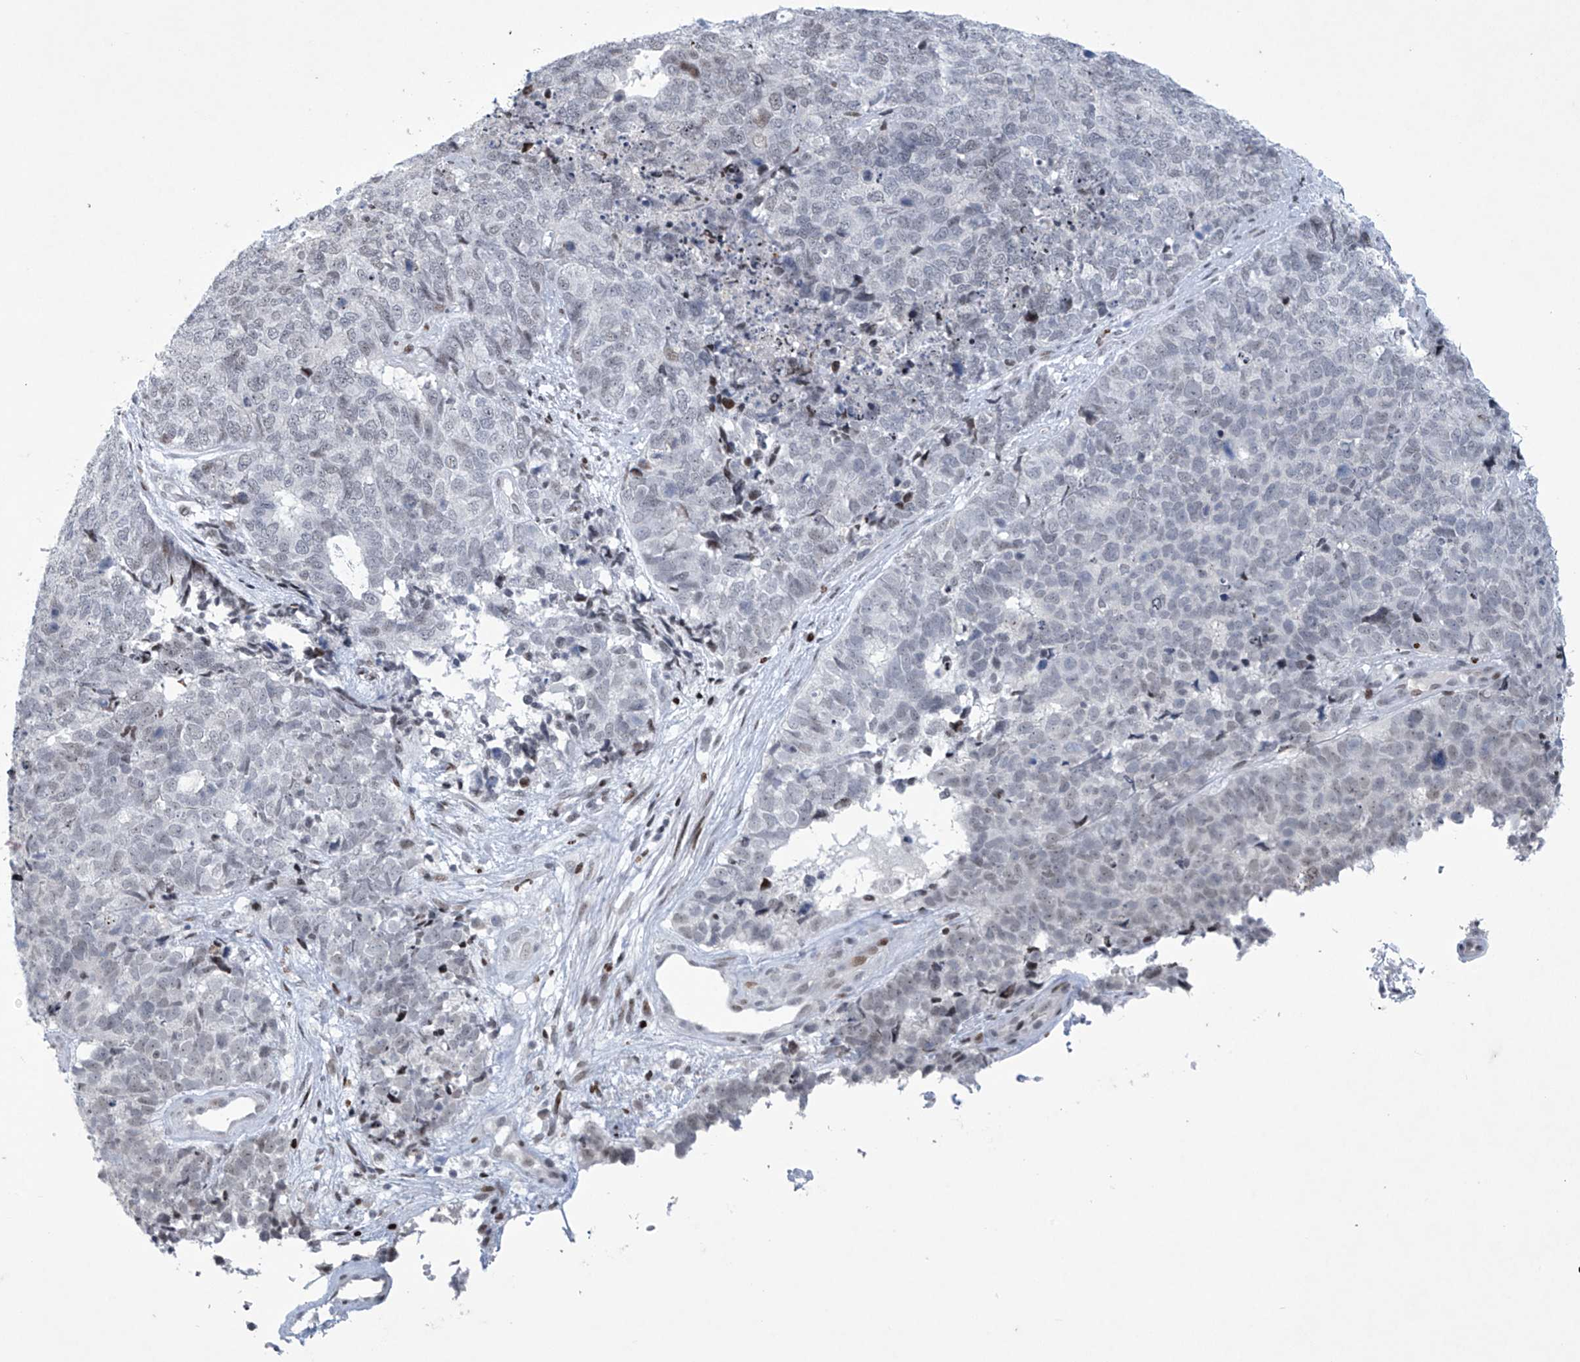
{"staining": {"intensity": "negative", "quantity": "none", "location": "none"}, "tissue": "cervical cancer", "cell_type": "Tumor cells", "image_type": "cancer", "snomed": [{"axis": "morphology", "description": "Squamous cell carcinoma, NOS"}, {"axis": "topography", "description": "Cervix"}], "caption": "Squamous cell carcinoma (cervical) was stained to show a protein in brown. There is no significant expression in tumor cells. (Immunohistochemistry, brightfield microscopy, high magnification).", "gene": "RFX7", "patient": {"sex": "female", "age": 63}}